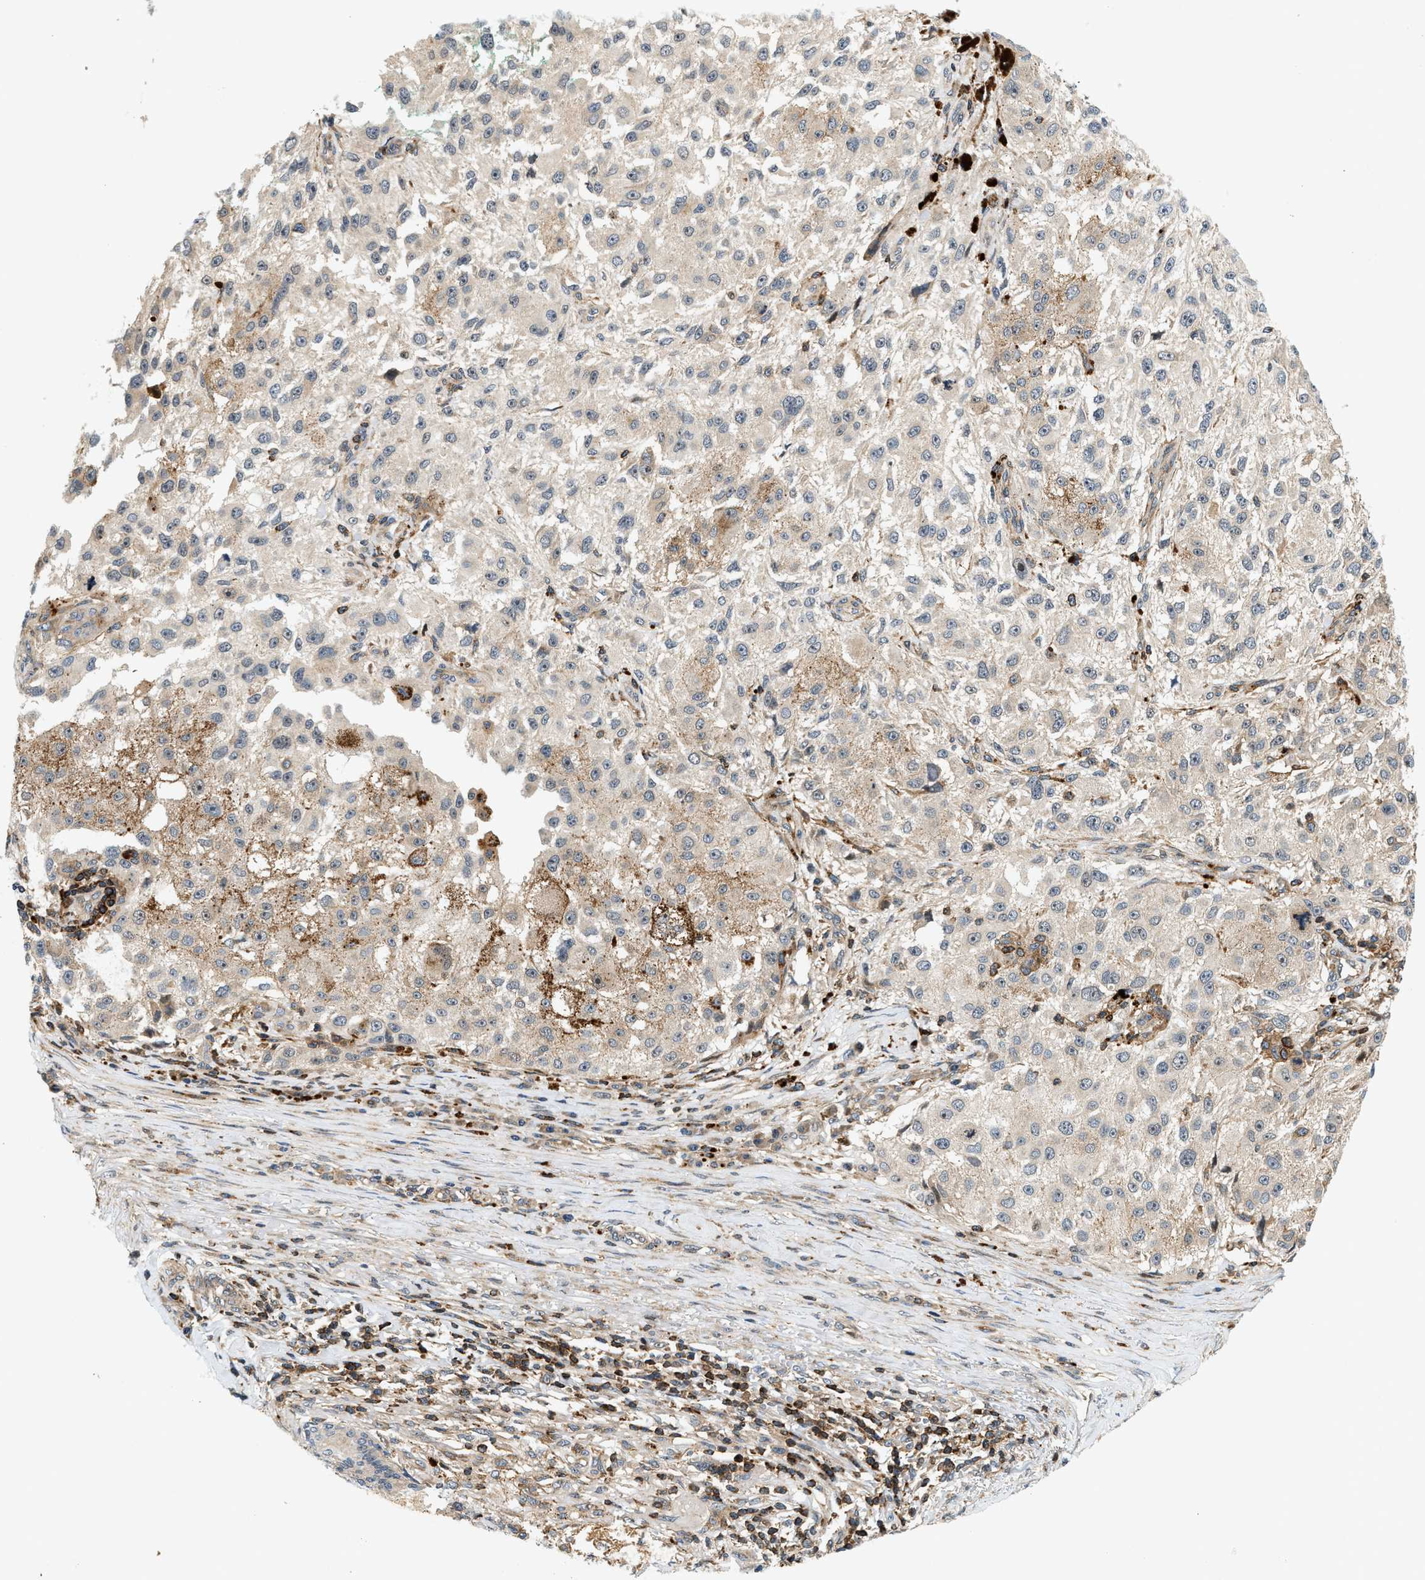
{"staining": {"intensity": "weak", "quantity": "25%-75%", "location": "cytoplasmic/membranous"}, "tissue": "melanoma", "cell_type": "Tumor cells", "image_type": "cancer", "snomed": [{"axis": "morphology", "description": "Necrosis, NOS"}, {"axis": "morphology", "description": "Malignant melanoma, NOS"}, {"axis": "topography", "description": "Skin"}], "caption": "Malignant melanoma stained with a protein marker exhibits weak staining in tumor cells.", "gene": "SAMD9", "patient": {"sex": "female", "age": 87}}